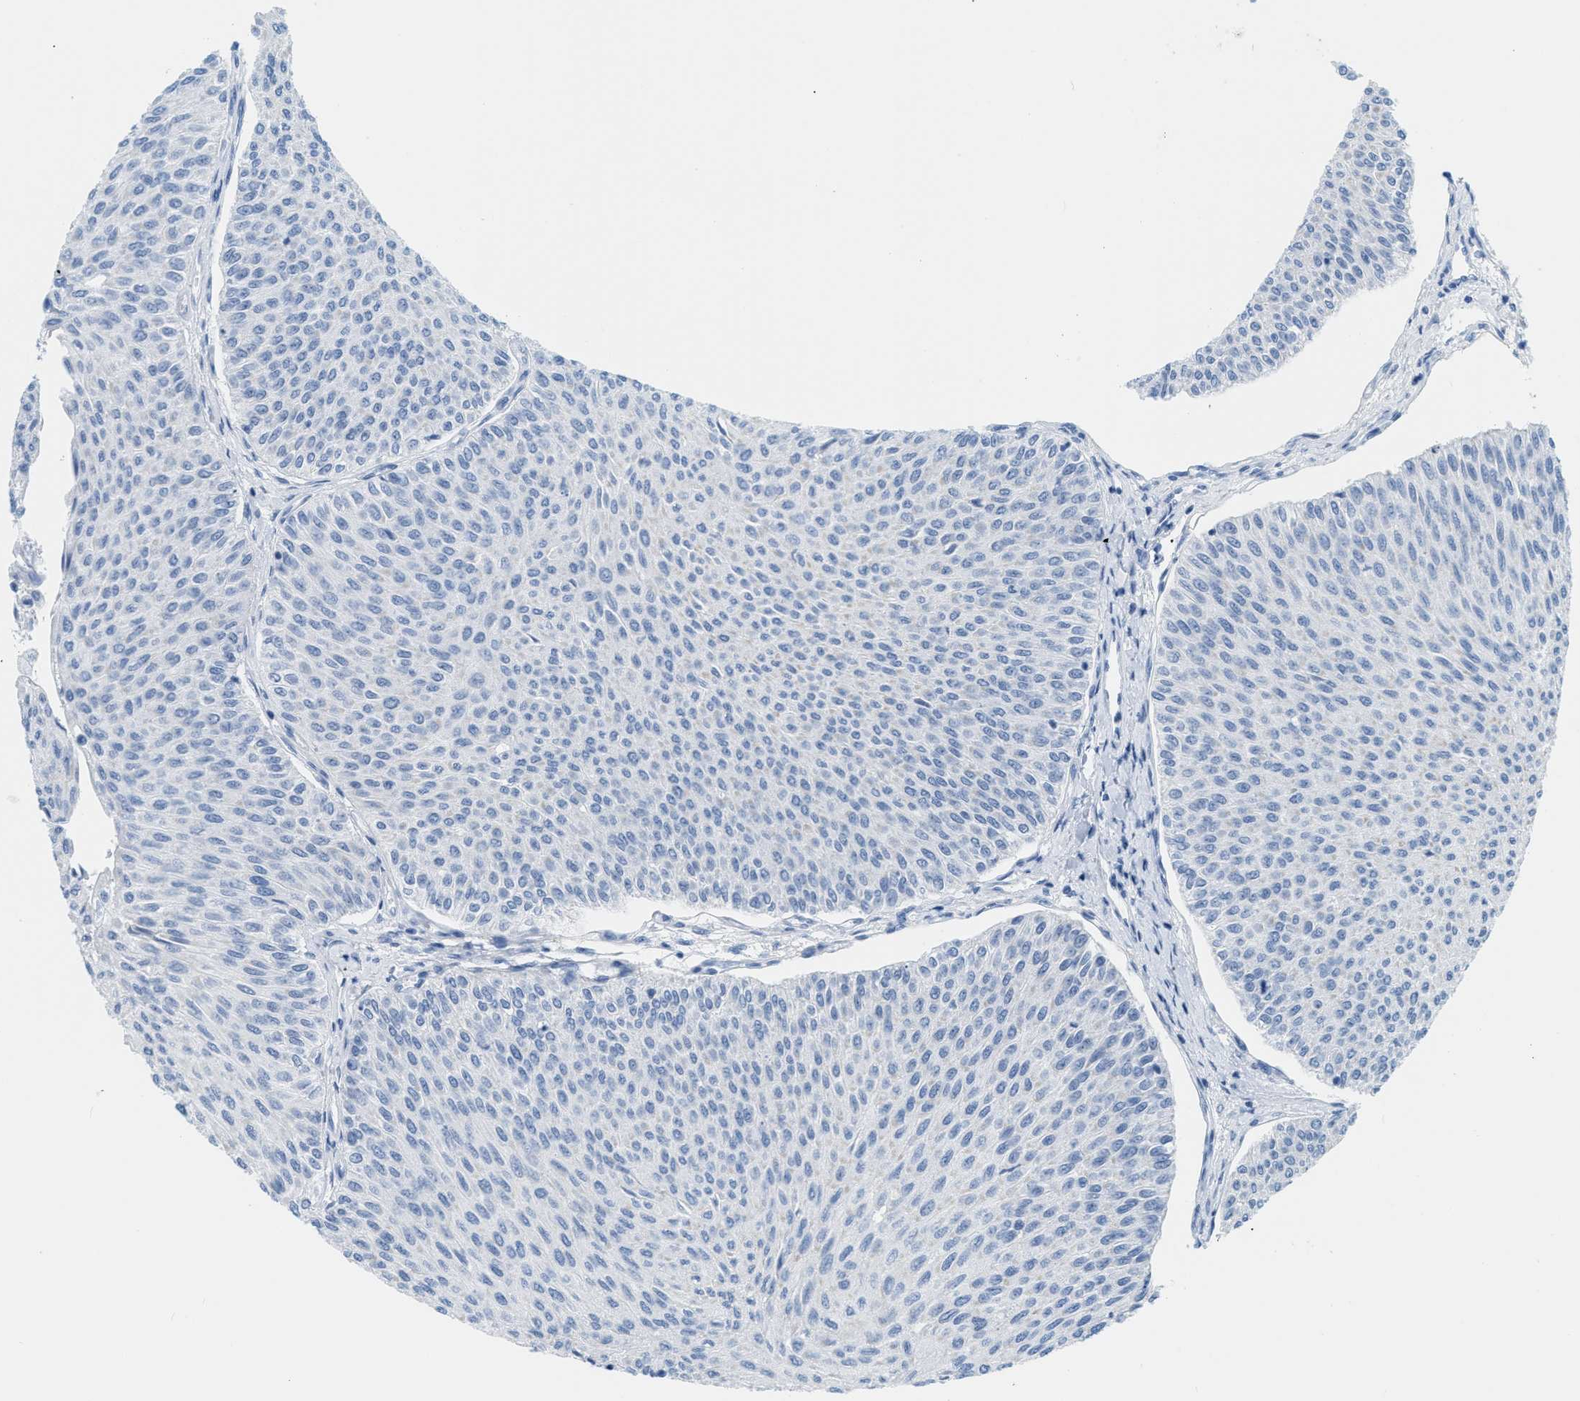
{"staining": {"intensity": "negative", "quantity": "none", "location": "none"}, "tissue": "urothelial cancer", "cell_type": "Tumor cells", "image_type": "cancer", "snomed": [{"axis": "morphology", "description": "Urothelial carcinoma, Low grade"}, {"axis": "topography", "description": "Urinary bladder"}], "caption": "Tumor cells are negative for protein expression in human urothelial carcinoma (low-grade).", "gene": "DES", "patient": {"sex": "male", "age": 78}}